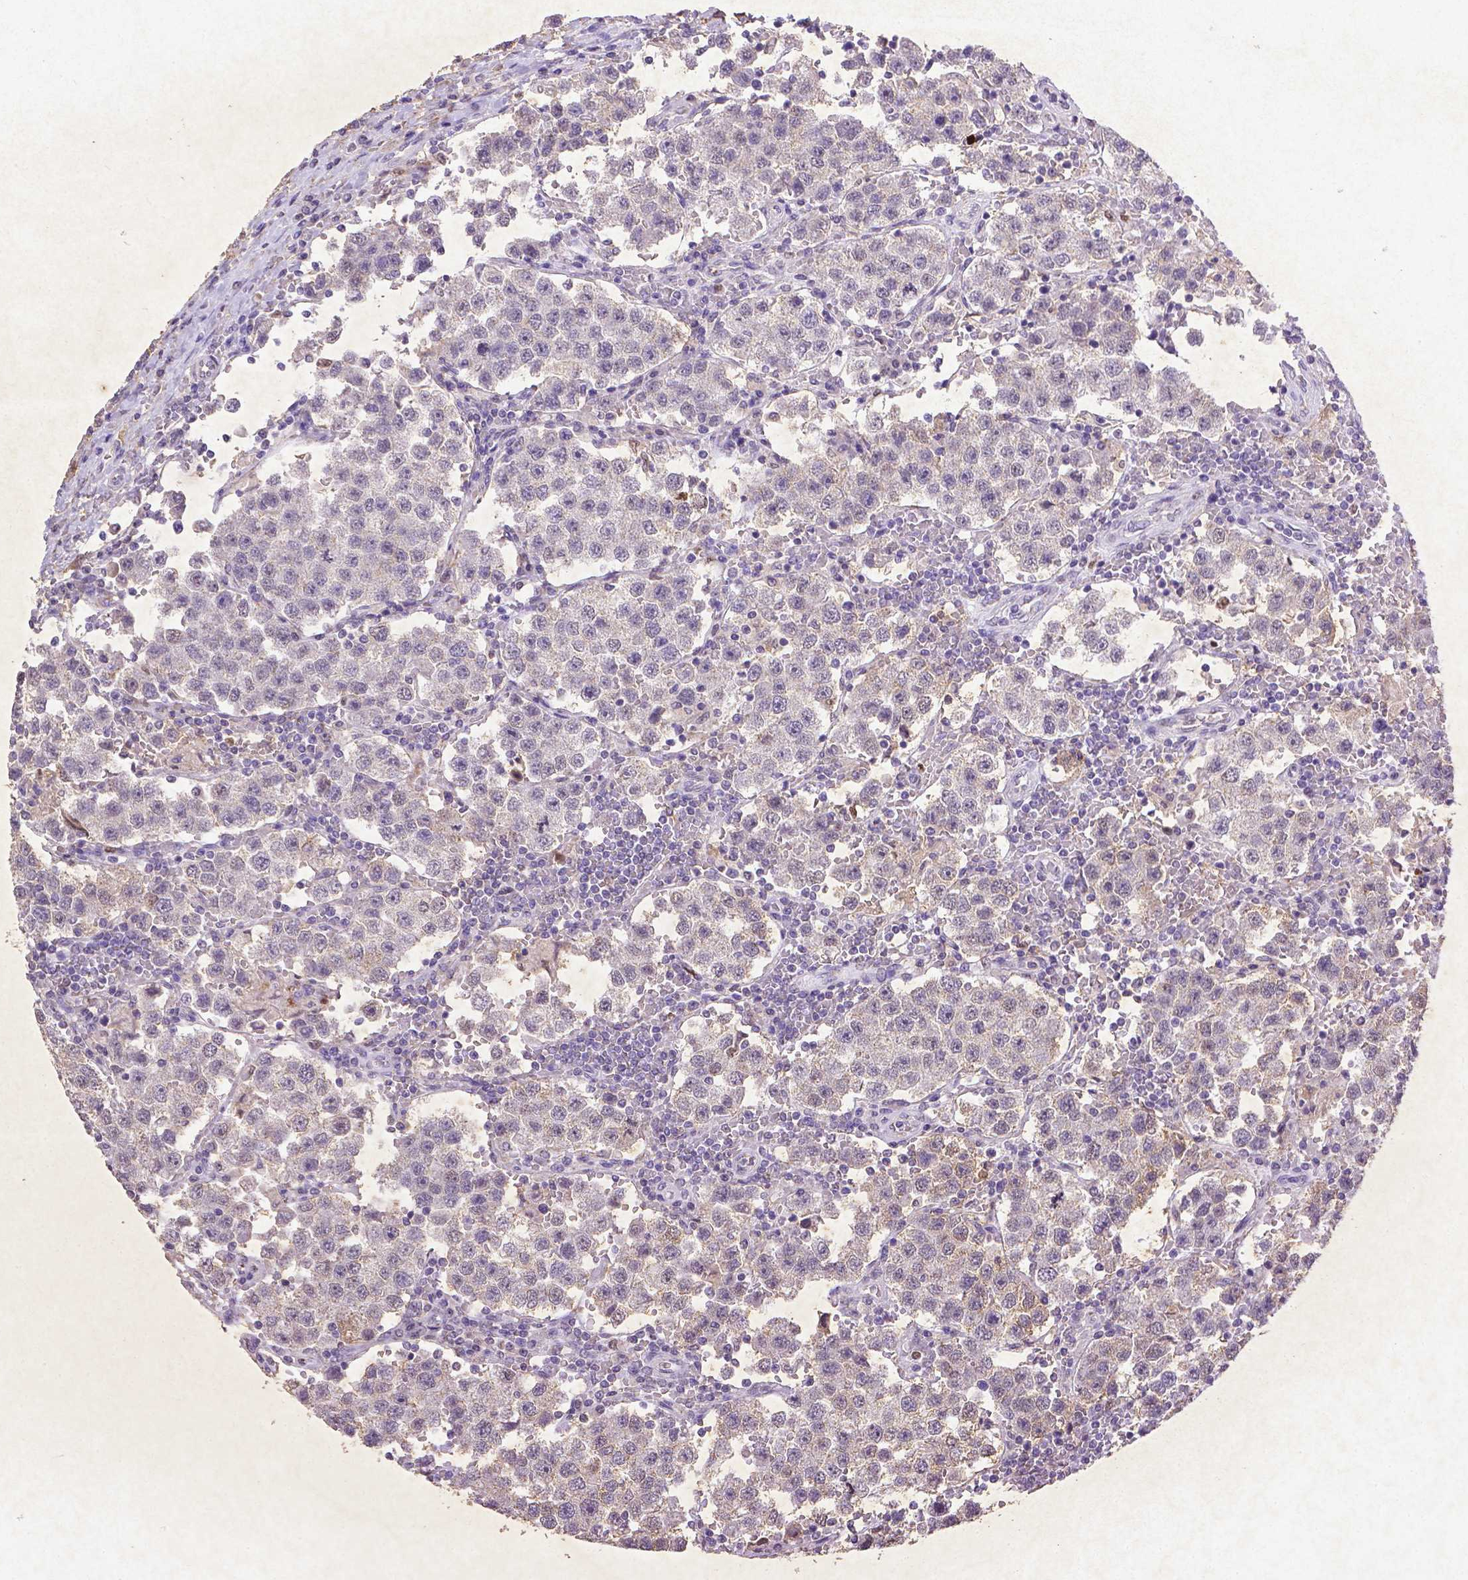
{"staining": {"intensity": "moderate", "quantity": "<25%", "location": "cytoplasmic/membranous"}, "tissue": "testis cancer", "cell_type": "Tumor cells", "image_type": "cancer", "snomed": [{"axis": "morphology", "description": "Seminoma, NOS"}, {"axis": "topography", "description": "Testis"}], "caption": "Immunohistochemical staining of seminoma (testis) exhibits moderate cytoplasmic/membranous protein positivity in about <25% of tumor cells.", "gene": "CDKN1A", "patient": {"sex": "male", "age": 37}}